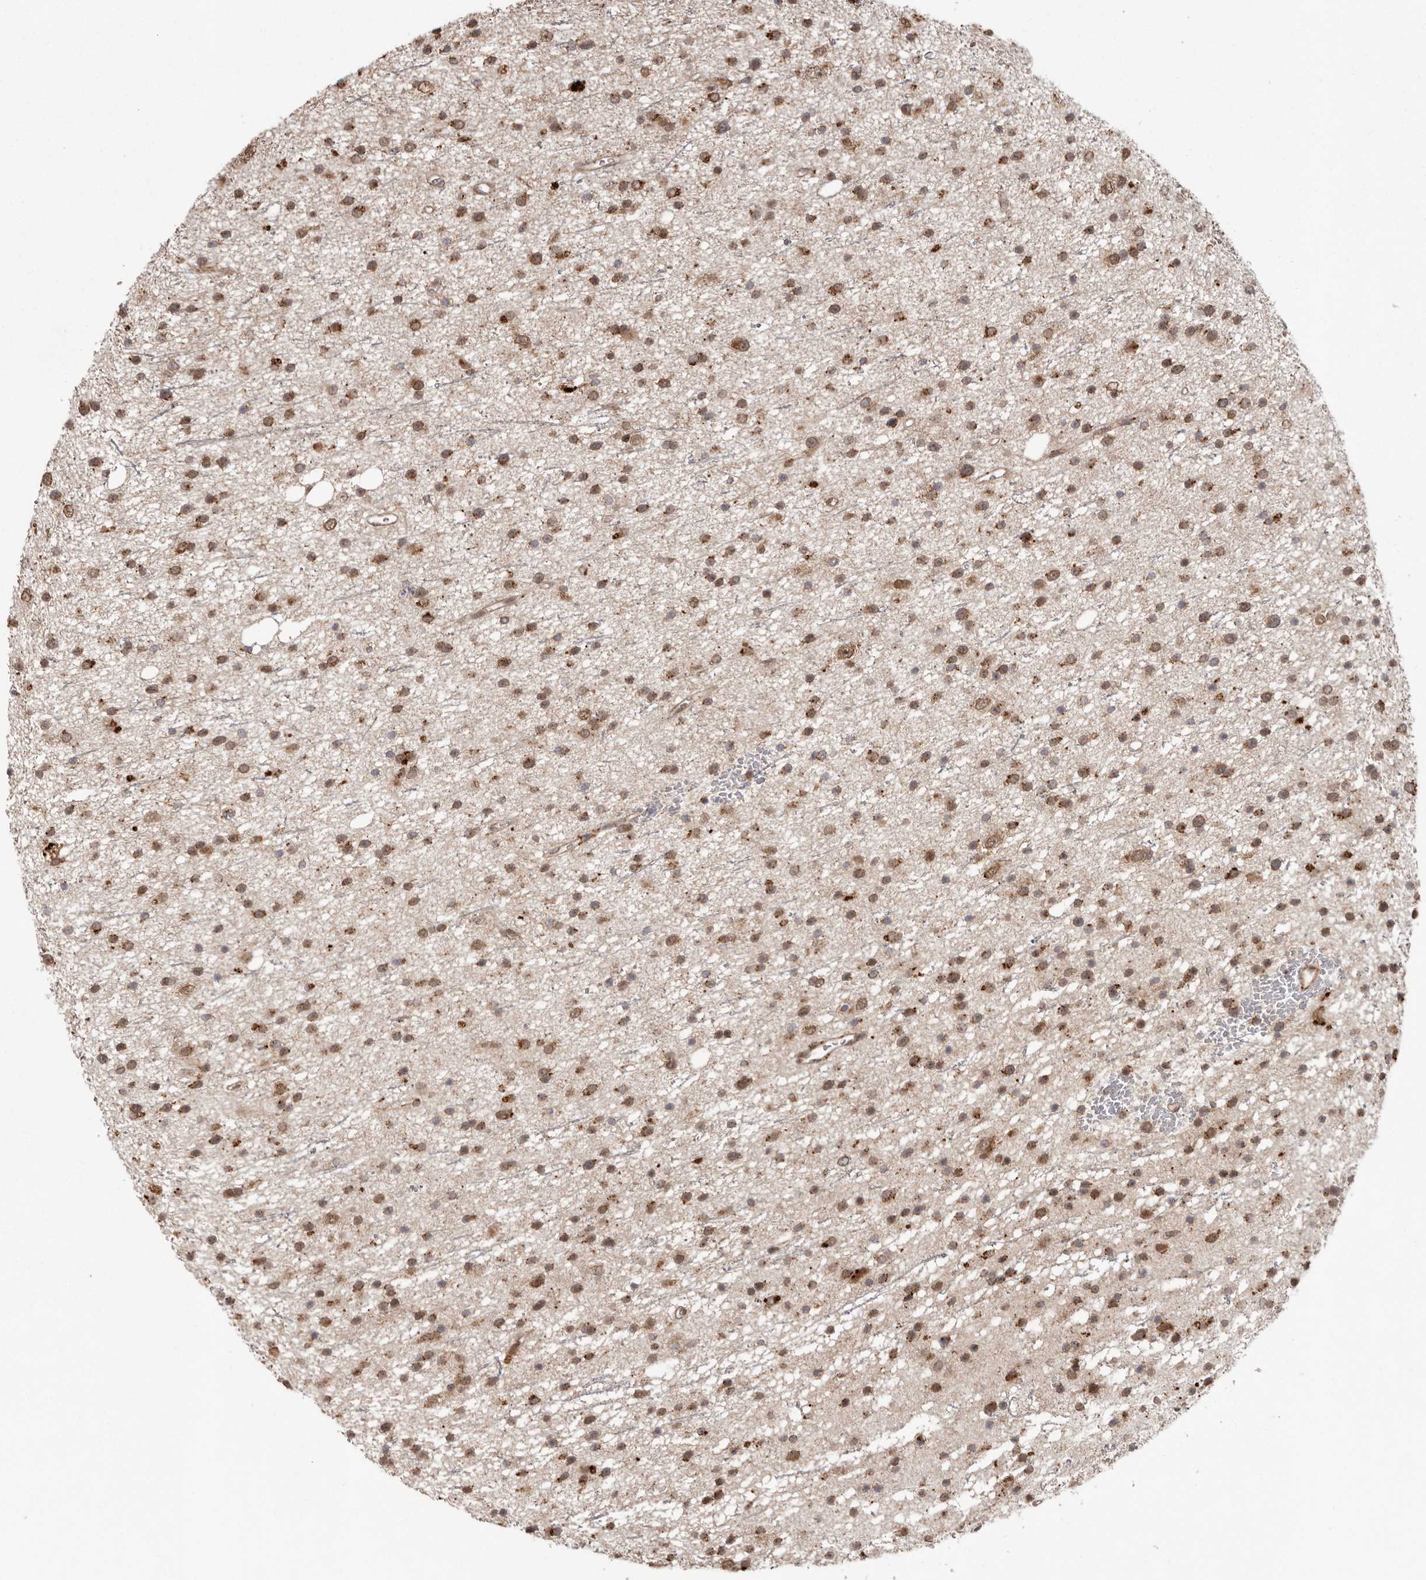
{"staining": {"intensity": "moderate", "quantity": ">75%", "location": "cytoplasmic/membranous,nuclear"}, "tissue": "glioma", "cell_type": "Tumor cells", "image_type": "cancer", "snomed": [{"axis": "morphology", "description": "Glioma, malignant, Low grade"}, {"axis": "topography", "description": "Cerebral cortex"}], "caption": "DAB immunohistochemical staining of glioma demonstrates moderate cytoplasmic/membranous and nuclear protein positivity in about >75% of tumor cells.", "gene": "NUP43", "patient": {"sex": "female", "age": 39}}